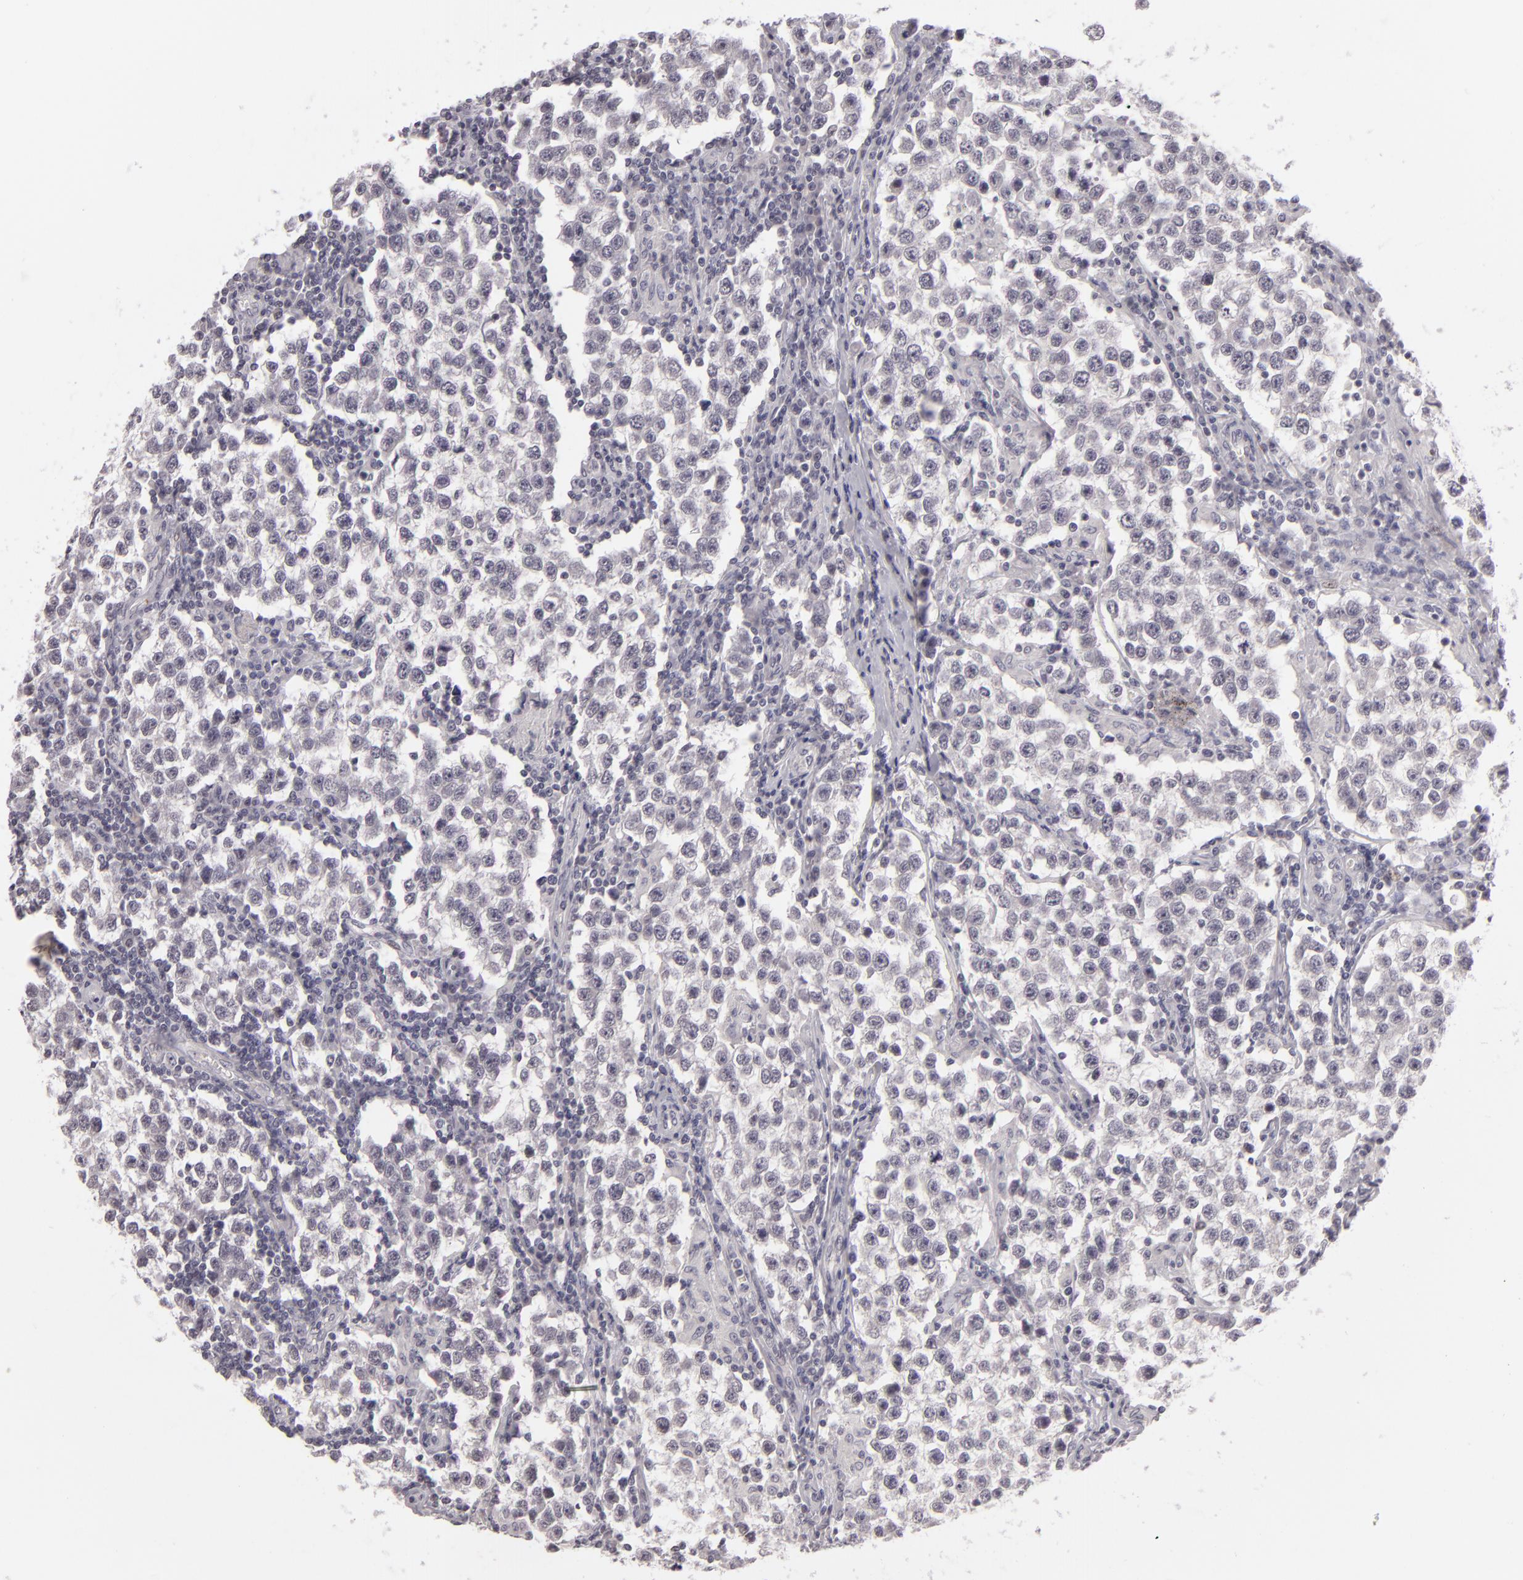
{"staining": {"intensity": "negative", "quantity": "none", "location": "none"}, "tissue": "testis cancer", "cell_type": "Tumor cells", "image_type": "cancer", "snomed": [{"axis": "morphology", "description": "Seminoma, NOS"}, {"axis": "topography", "description": "Testis"}], "caption": "Protein analysis of testis cancer (seminoma) displays no significant staining in tumor cells.", "gene": "ZNF205", "patient": {"sex": "male", "age": 36}}